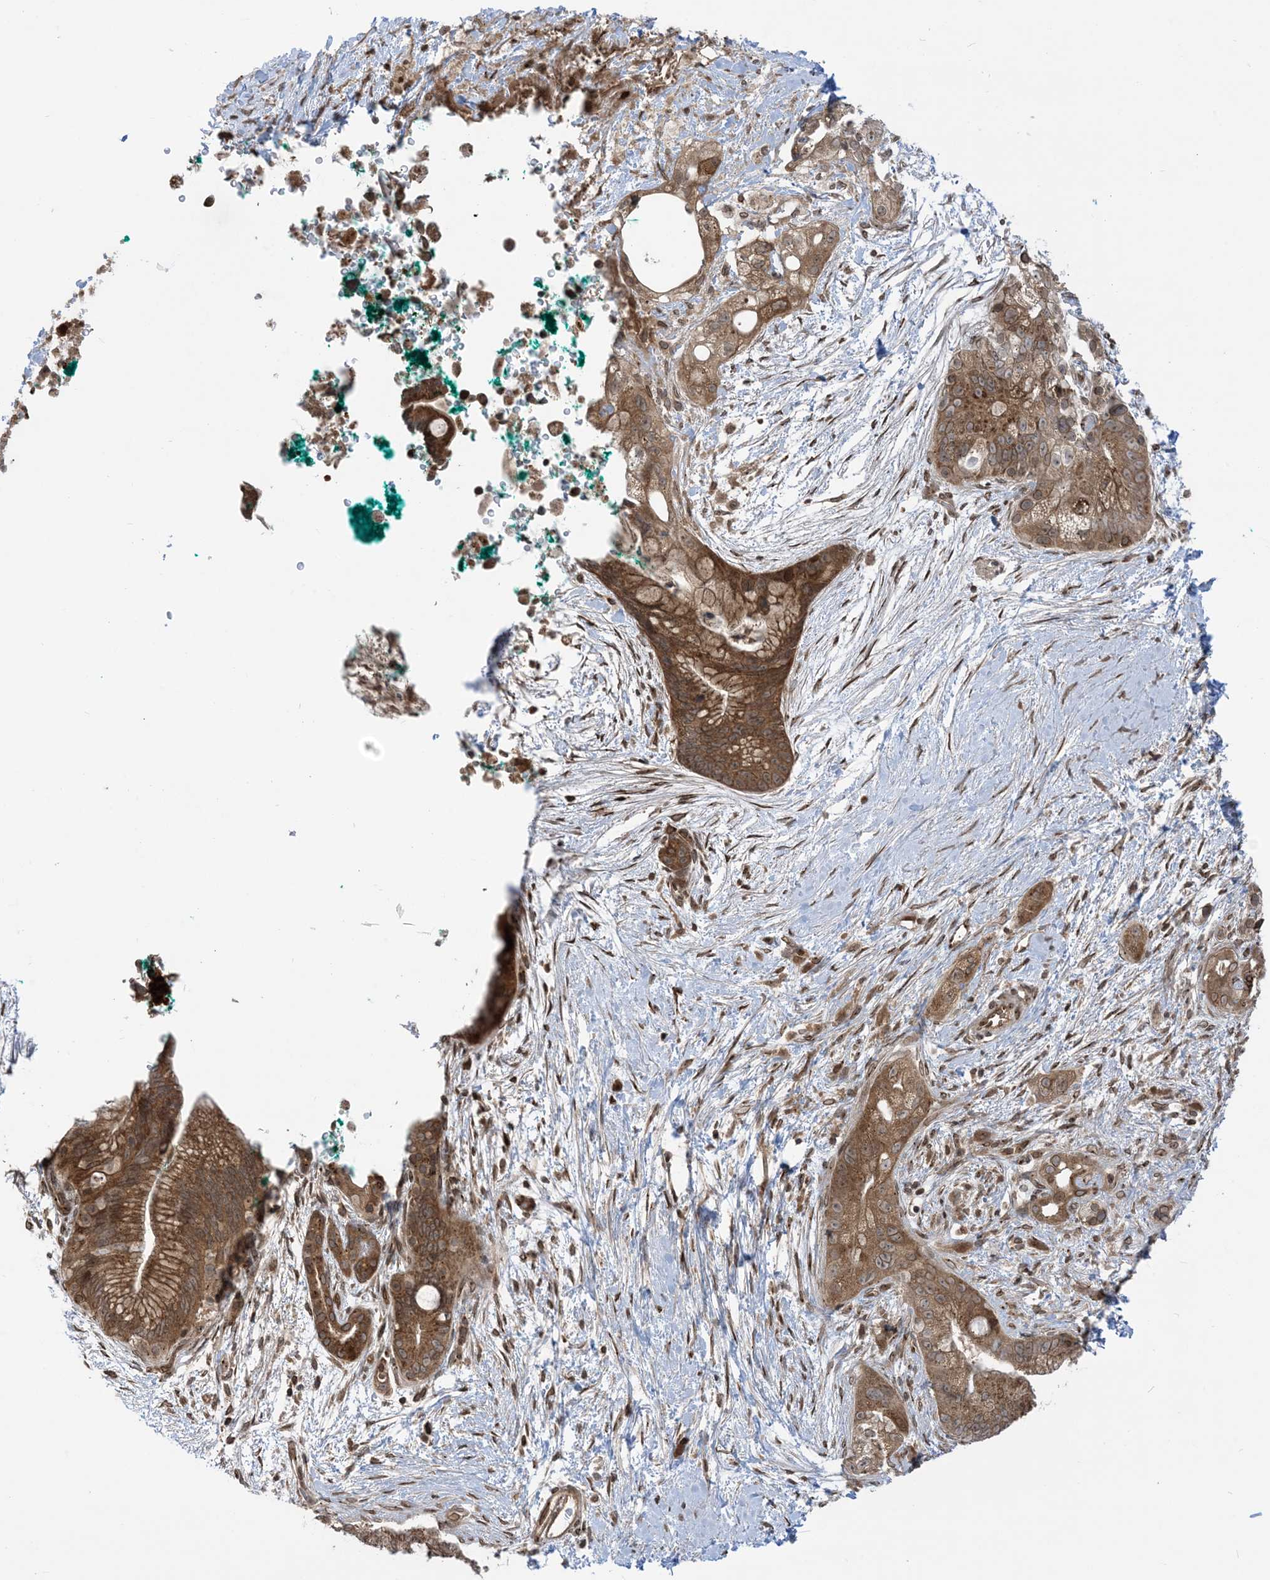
{"staining": {"intensity": "strong", "quantity": ">75%", "location": "cytoplasmic/membranous"}, "tissue": "pancreatic cancer", "cell_type": "Tumor cells", "image_type": "cancer", "snomed": [{"axis": "morphology", "description": "Adenocarcinoma, NOS"}, {"axis": "topography", "description": "Pancreas"}], "caption": "Pancreatic adenocarcinoma stained with IHC exhibits strong cytoplasmic/membranous expression in about >75% of tumor cells. The protein is stained brown, and the nuclei are stained in blue (DAB IHC with brightfield microscopy, high magnification).", "gene": "CASP4", "patient": {"sex": "male", "age": 53}}